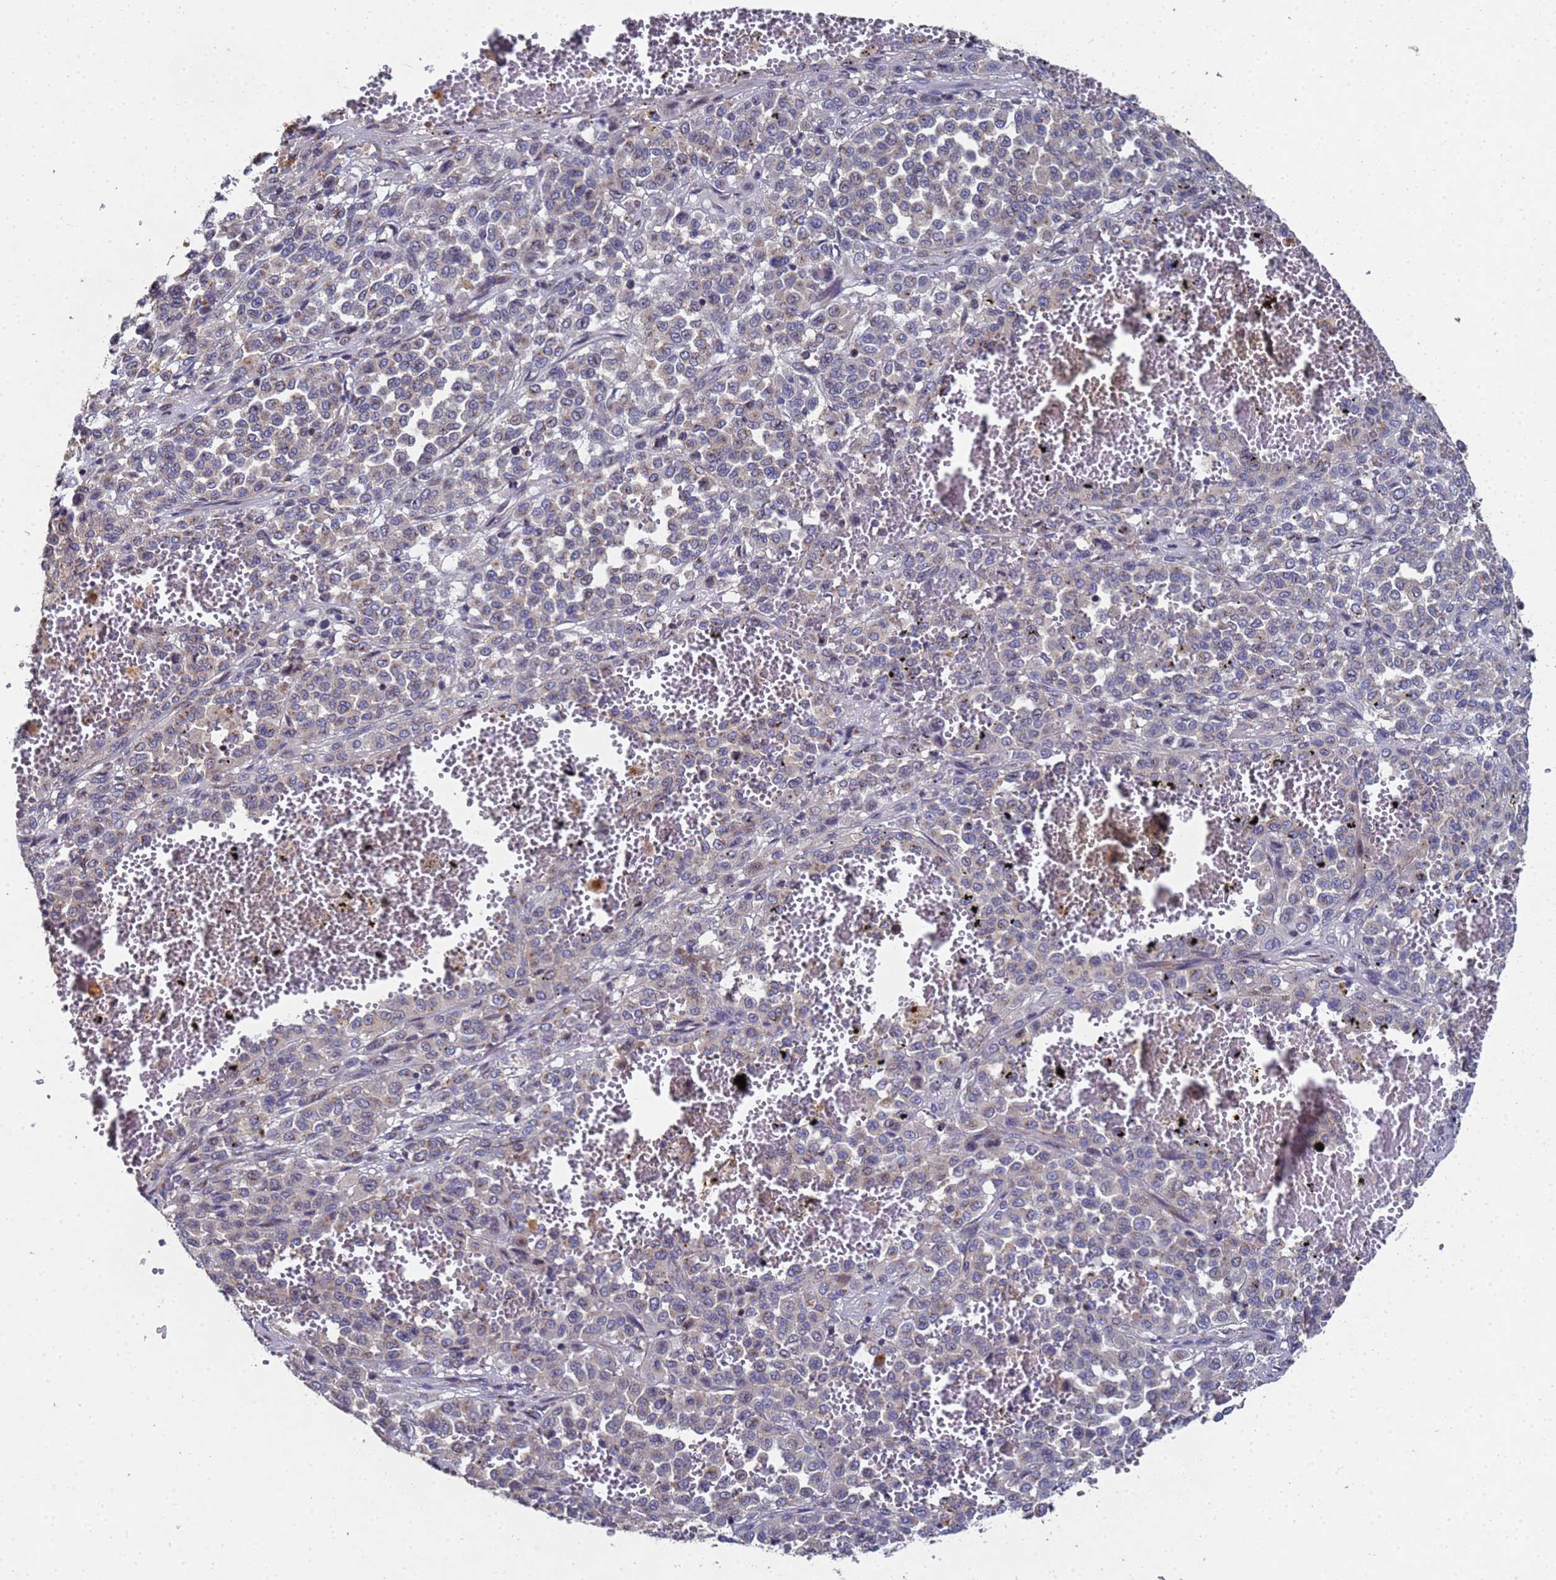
{"staining": {"intensity": "moderate", "quantity": "<25%", "location": "cytoplasmic/membranous"}, "tissue": "melanoma", "cell_type": "Tumor cells", "image_type": "cancer", "snomed": [{"axis": "morphology", "description": "Malignant melanoma, Metastatic site"}, {"axis": "topography", "description": "Pancreas"}], "caption": "DAB (3,3'-diaminobenzidine) immunohistochemical staining of human malignant melanoma (metastatic site) displays moderate cytoplasmic/membranous protein positivity in about <25% of tumor cells.", "gene": "NSUN6", "patient": {"sex": "female", "age": 30}}